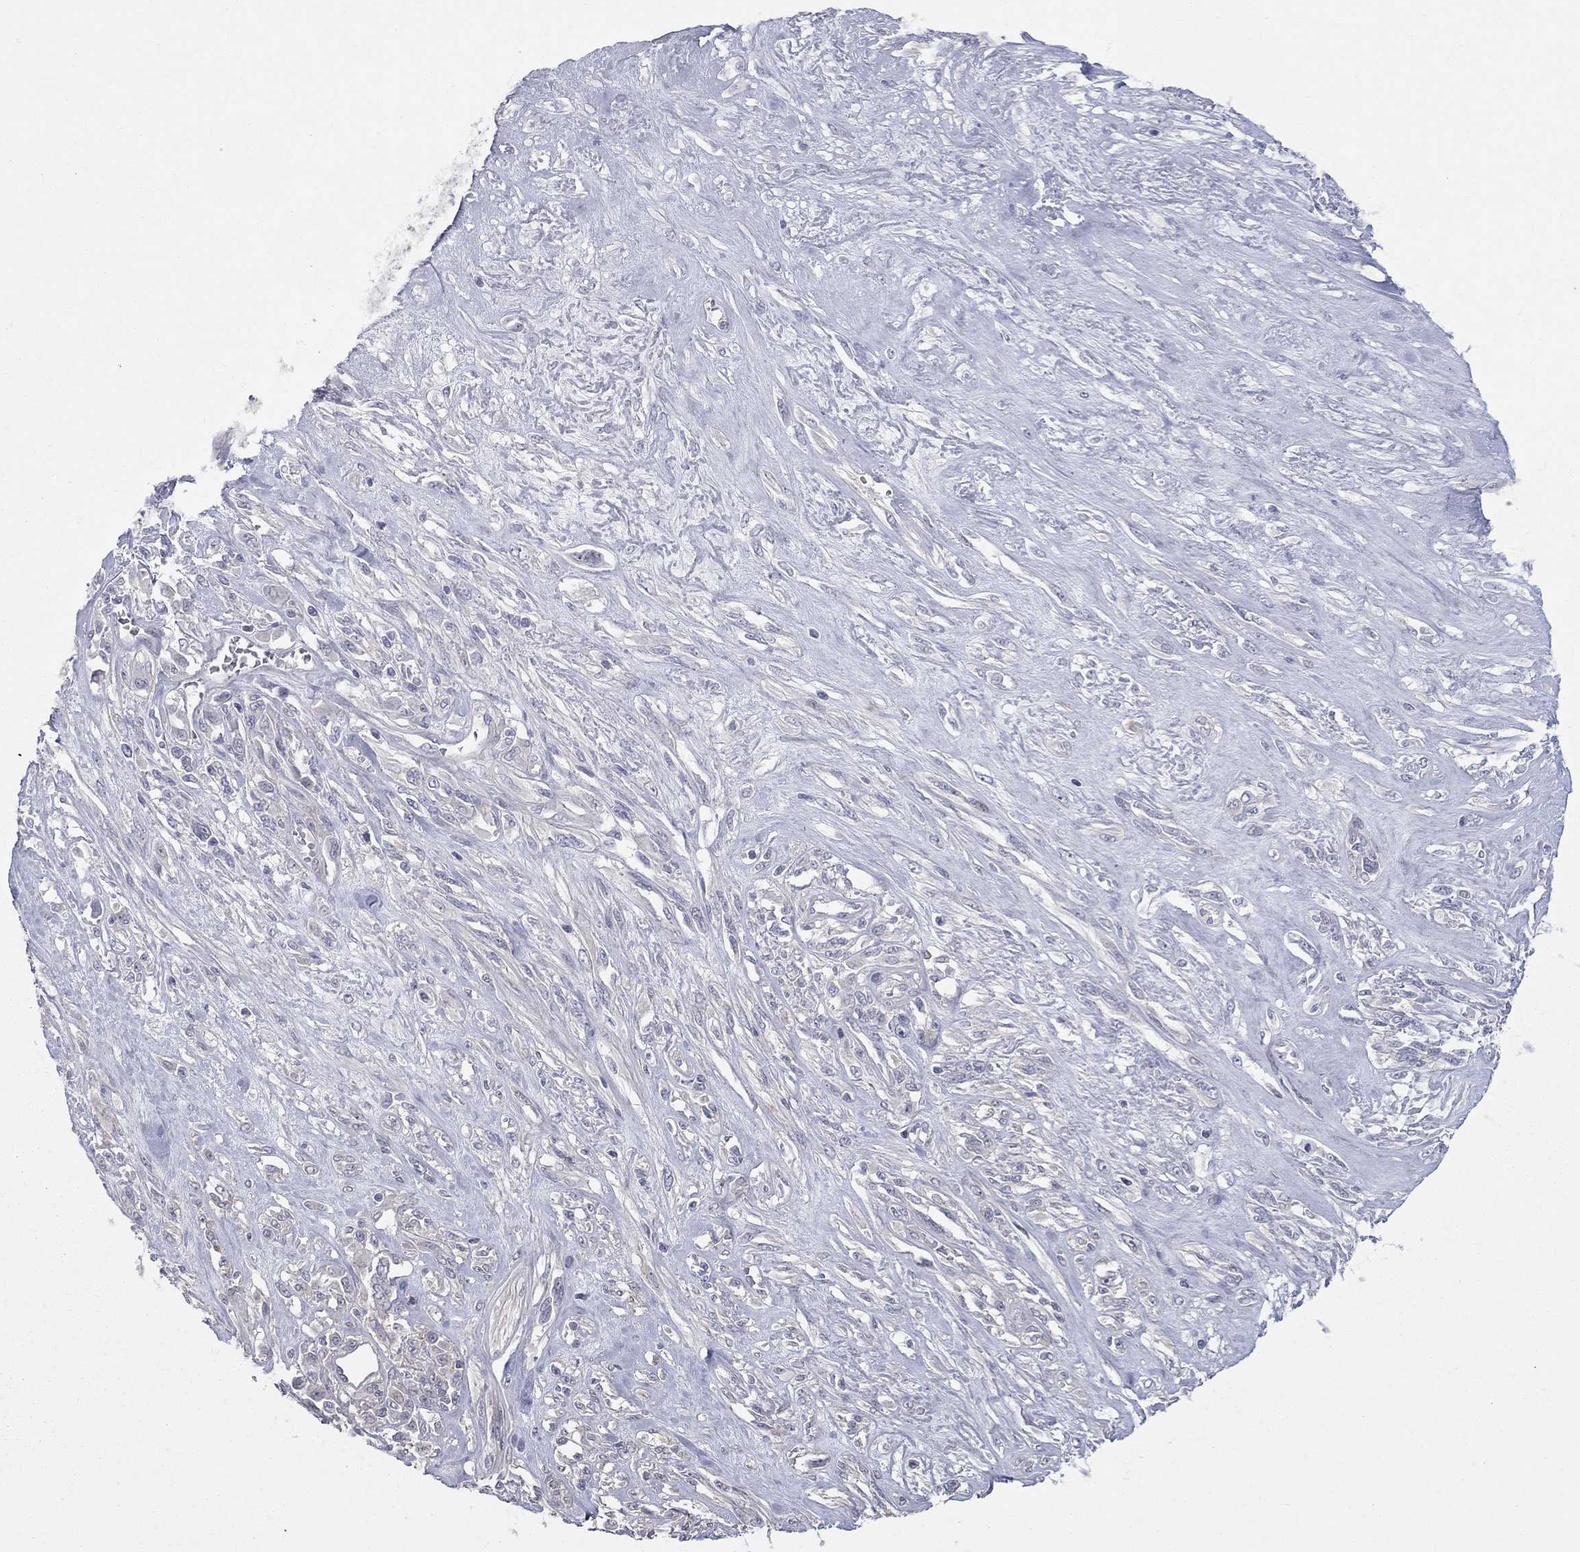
{"staining": {"intensity": "negative", "quantity": "none", "location": "none"}, "tissue": "melanoma", "cell_type": "Tumor cells", "image_type": "cancer", "snomed": [{"axis": "morphology", "description": "Malignant melanoma, NOS"}, {"axis": "topography", "description": "Skin"}], "caption": "IHC histopathology image of neoplastic tissue: melanoma stained with DAB (3,3'-diaminobenzidine) exhibits no significant protein expression in tumor cells.", "gene": "DUSP7", "patient": {"sex": "female", "age": 91}}